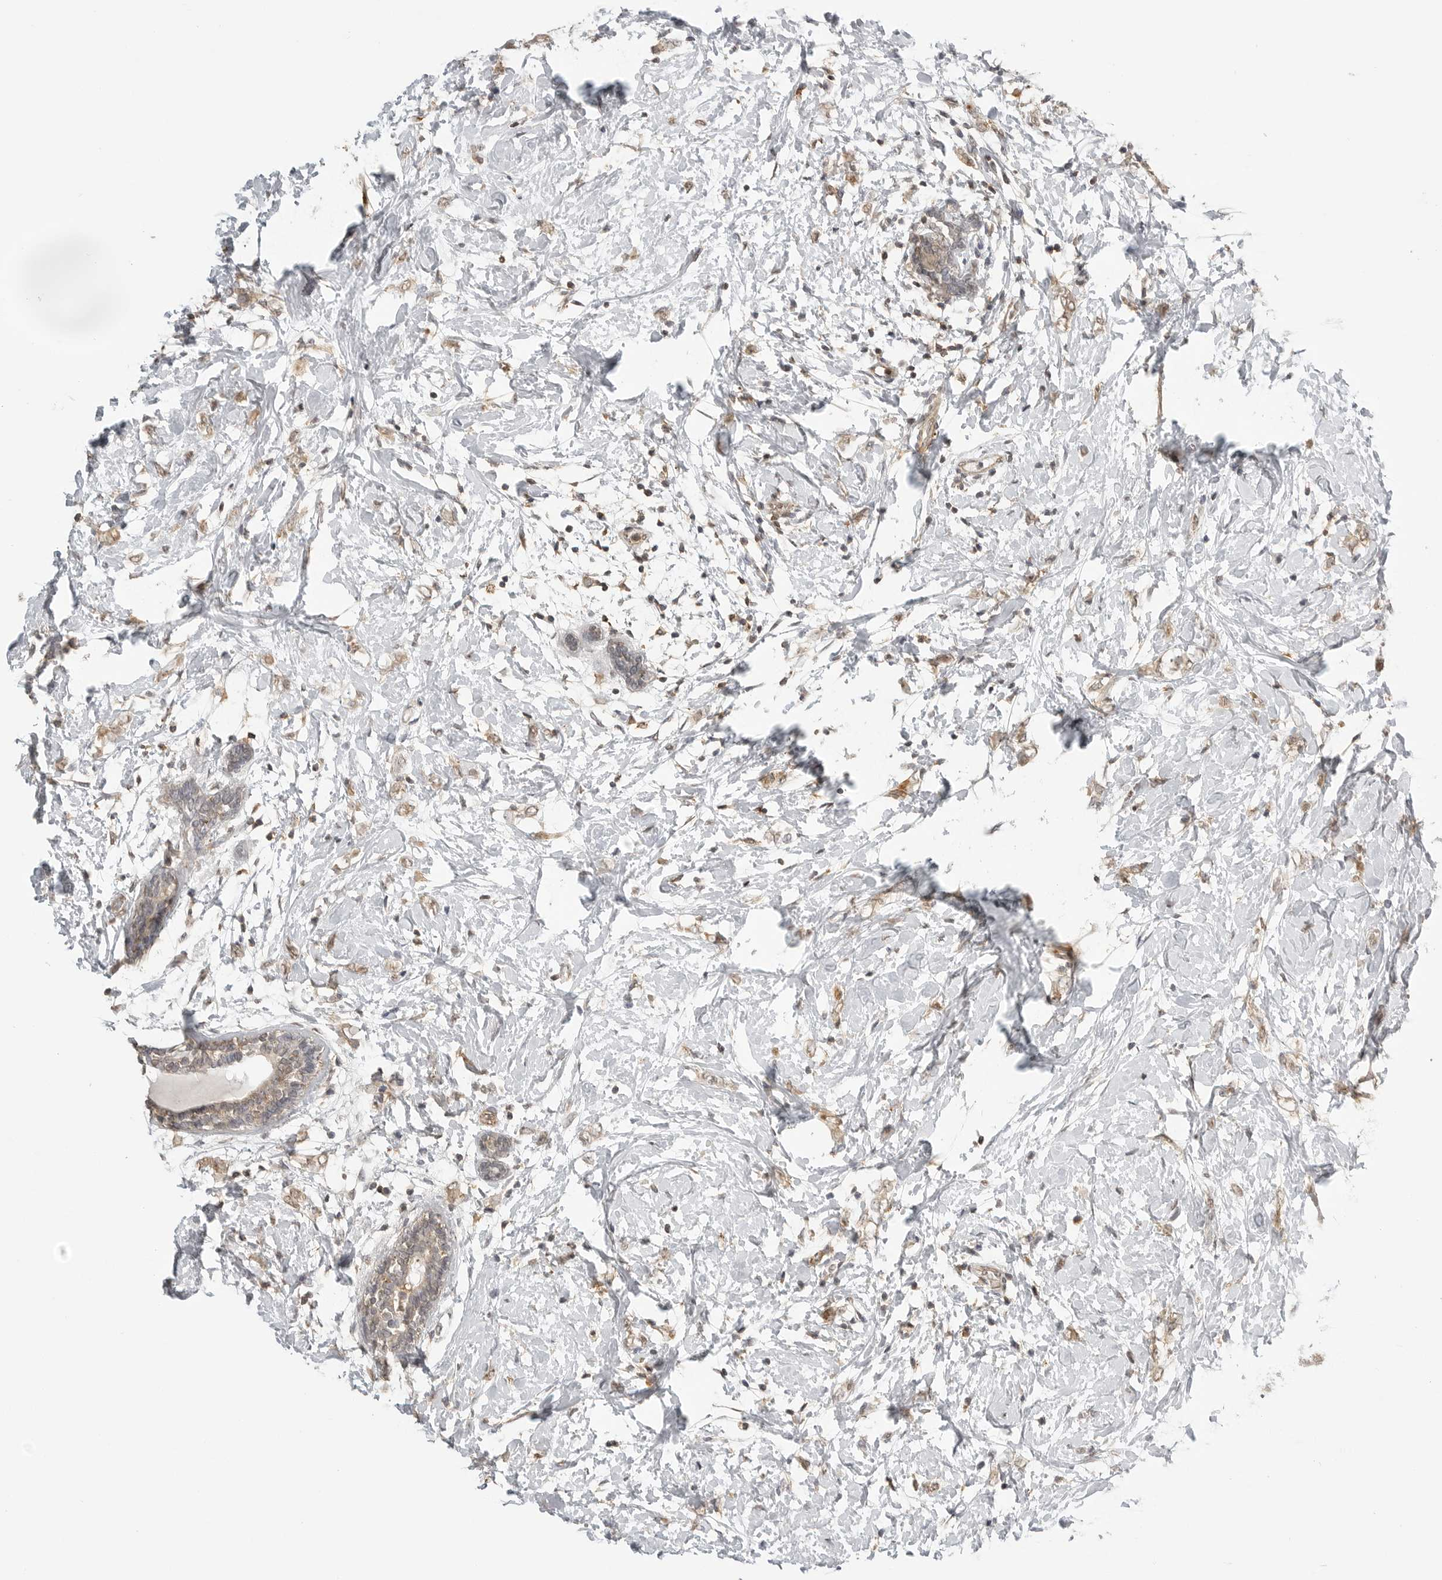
{"staining": {"intensity": "weak", "quantity": ">75%", "location": "cytoplasmic/membranous"}, "tissue": "breast cancer", "cell_type": "Tumor cells", "image_type": "cancer", "snomed": [{"axis": "morphology", "description": "Normal tissue, NOS"}, {"axis": "morphology", "description": "Lobular carcinoma"}, {"axis": "topography", "description": "Breast"}], "caption": "The immunohistochemical stain shows weak cytoplasmic/membranous staining in tumor cells of lobular carcinoma (breast) tissue.", "gene": "GPC2", "patient": {"sex": "female", "age": 47}}